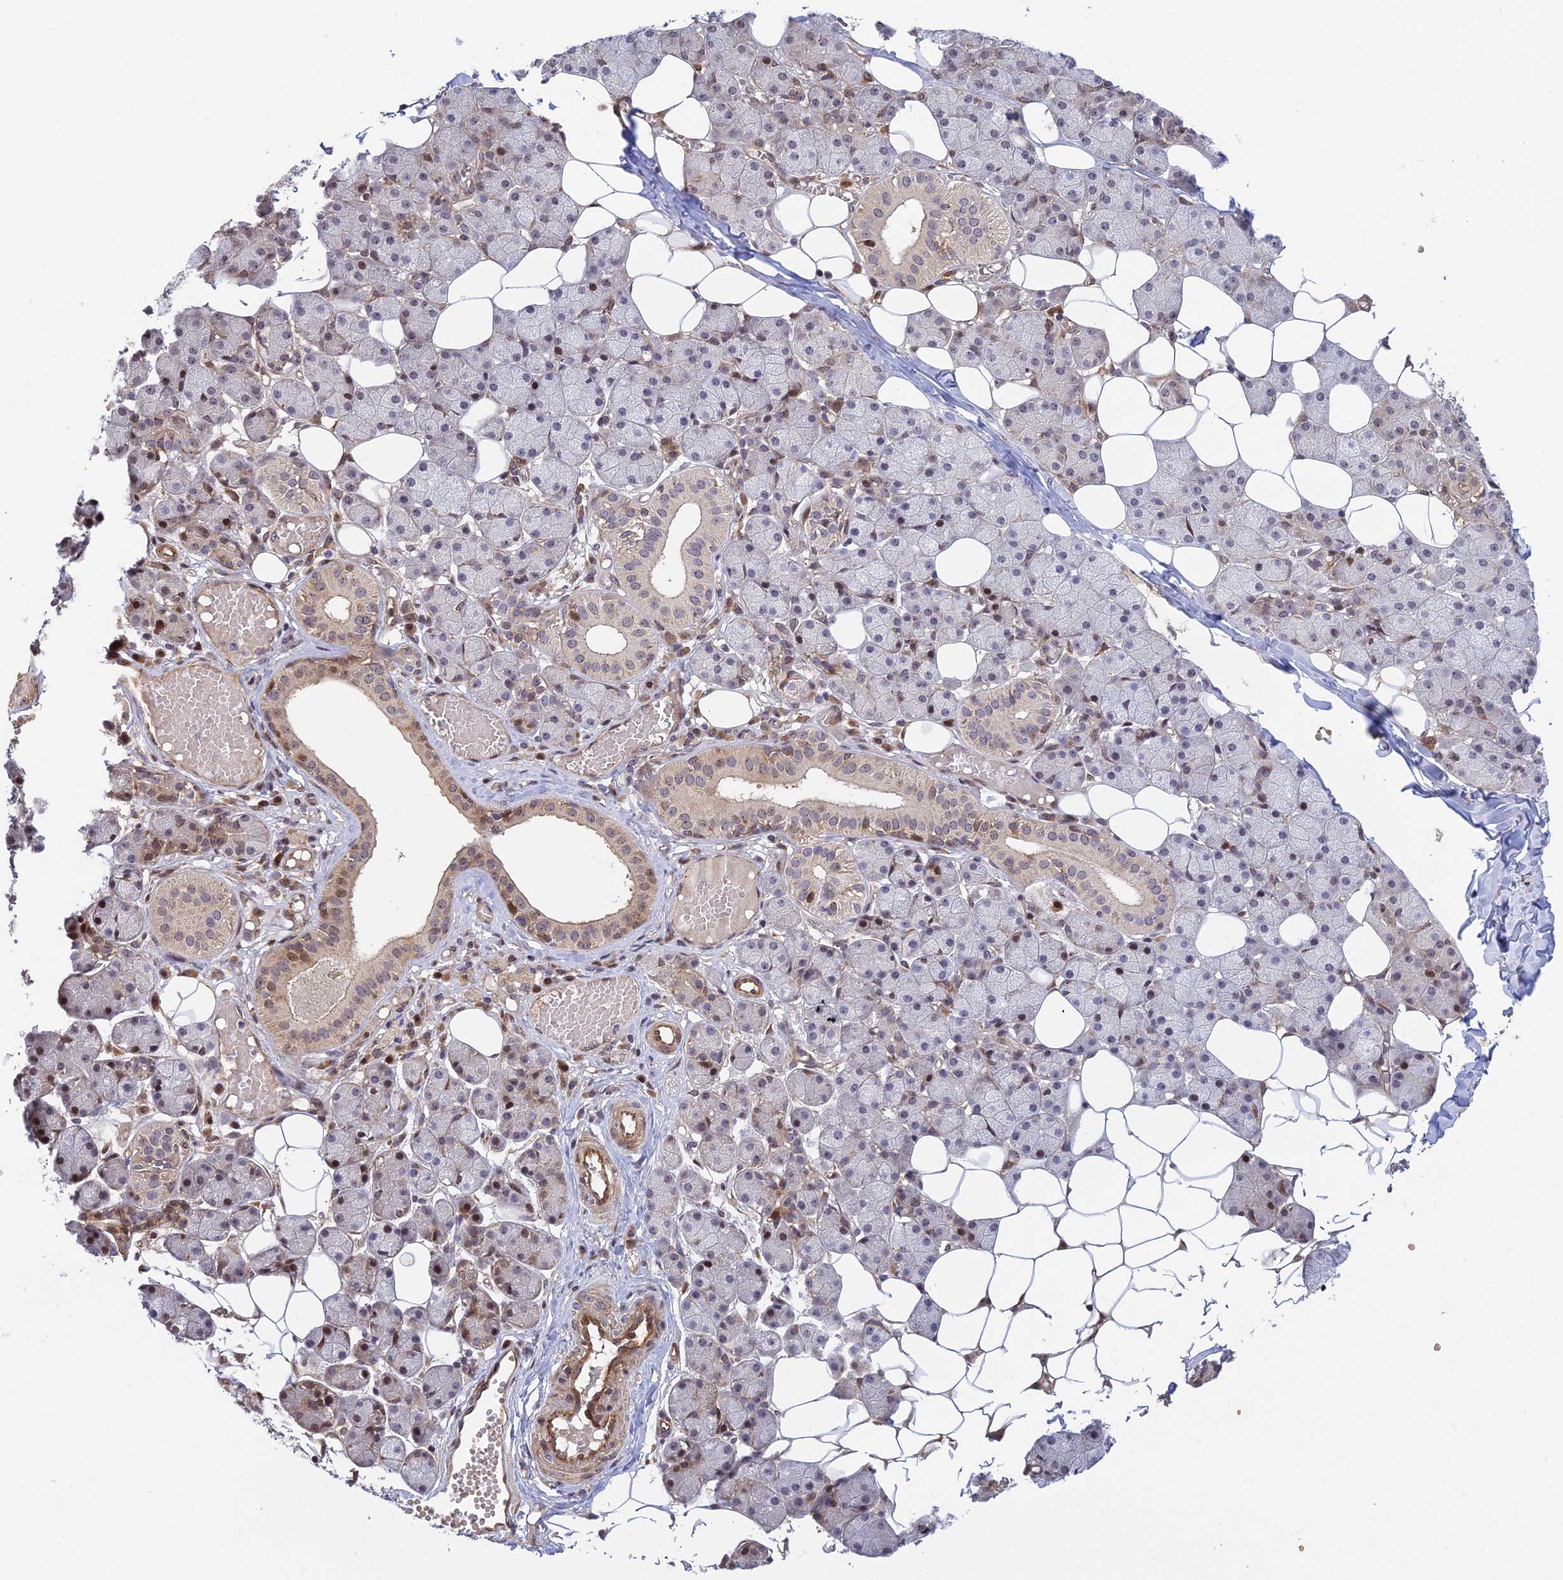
{"staining": {"intensity": "moderate", "quantity": "25%-75%", "location": "cytoplasmic/membranous,nuclear"}, "tissue": "salivary gland", "cell_type": "Glandular cells", "image_type": "normal", "snomed": [{"axis": "morphology", "description": "Normal tissue, NOS"}, {"axis": "topography", "description": "Salivary gland"}], "caption": "An image of salivary gland stained for a protein exhibits moderate cytoplasmic/membranous,nuclear brown staining in glandular cells.", "gene": "UFSP2", "patient": {"sex": "female", "age": 33}}